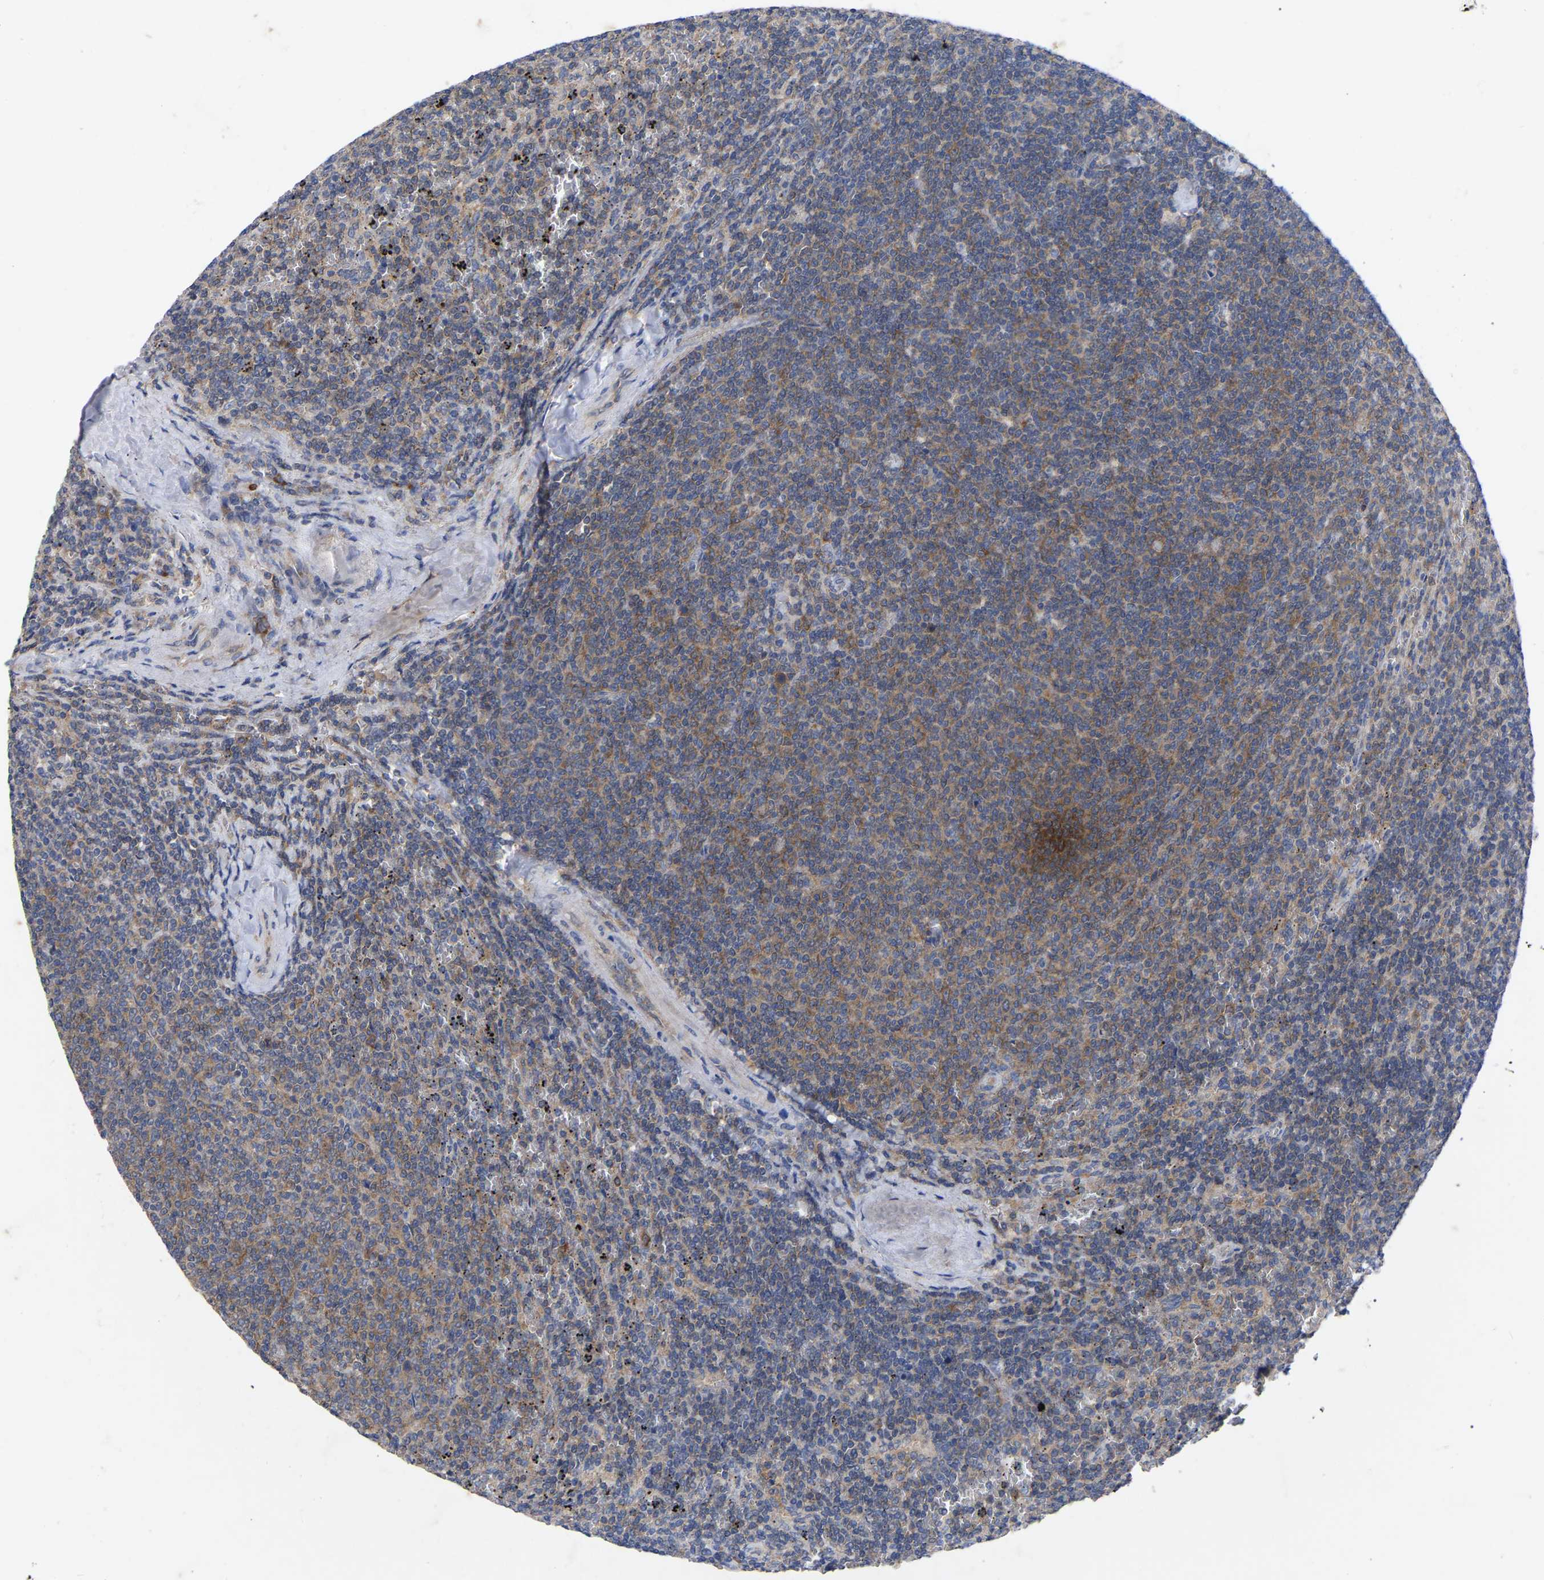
{"staining": {"intensity": "moderate", "quantity": "<25%", "location": "cytoplasmic/membranous"}, "tissue": "lymphoma", "cell_type": "Tumor cells", "image_type": "cancer", "snomed": [{"axis": "morphology", "description": "Malignant lymphoma, non-Hodgkin's type, Low grade"}, {"axis": "topography", "description": "Spleen"}], "caption": "Approximately <25% of tumor cells in lymphoma reveal moderate cytoplasmic/membranous protein staining as visualized by brown immunohistochemical staining.", "gene": "TCP1", "patient": {"sex": "female", "age": 50}}